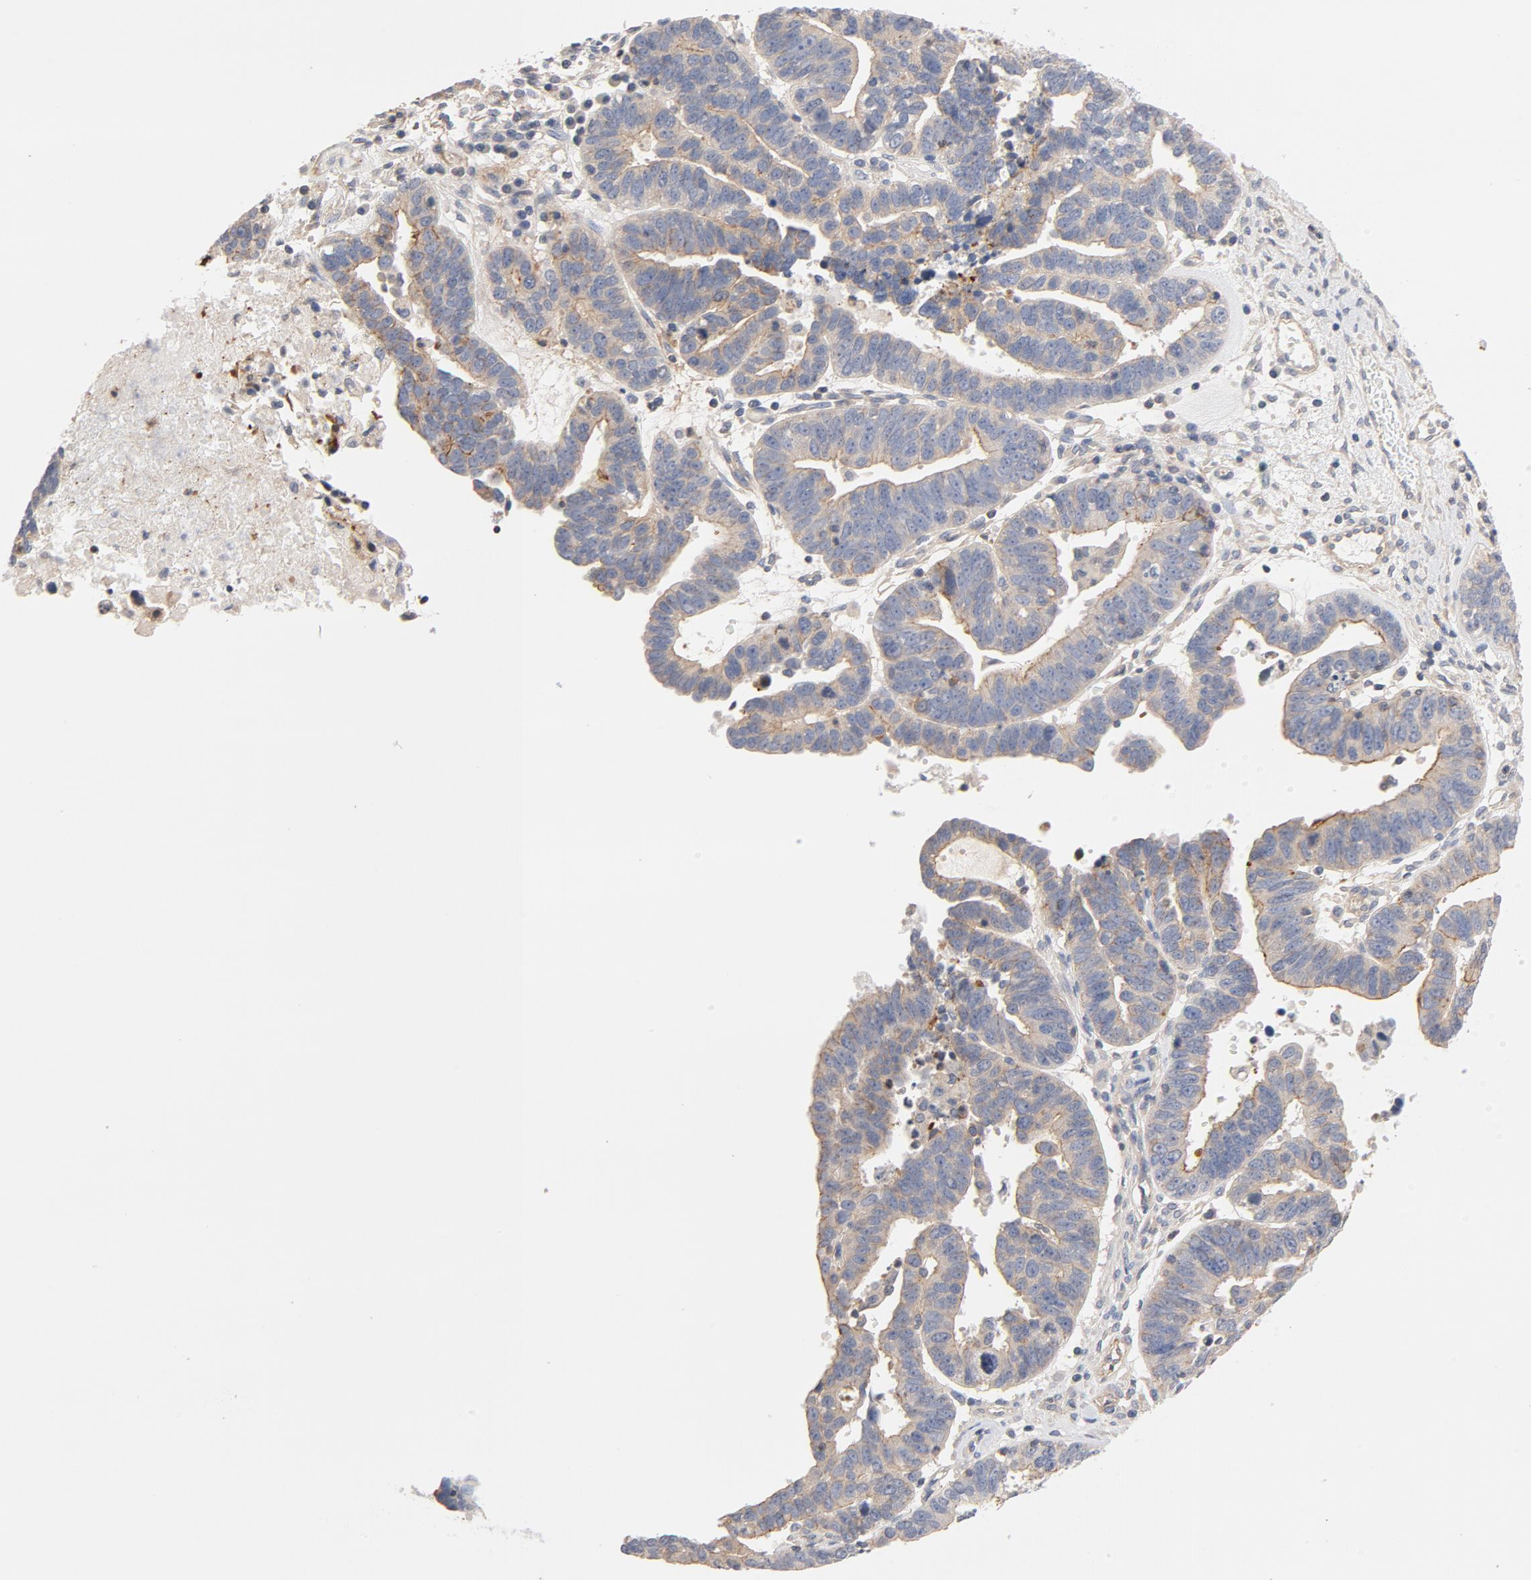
{"staining": {"intensity": "moderate", "quantity": ">75%", "location": "cytoplasmic/membranous"}, "tissue": "ovarian cancer", "cell_type": "Tumor cells", "image_type": "cancer", "snomed": [{"axis": "morphology", "description": "Carcinoma, endometroid"}, {"axis": "morphology", "description": "Cystadenocarcinoma, serous, NOS"}, {"axis": "topography", "description": "Ovary"}], "caption": "An image of human ovarian serous cystadenocarcinoma stained for a protein exhibits moderate cytoplasmic/membranous brown staining in tumor cells. (Stains: DAB (3,3'-diaminobenzidine) in brown, nuclei in blue, Microscopy: brightfield microscopy at high magnification).", "gene": "STRN3", "patient": {"sex": "female", "age": 45}}